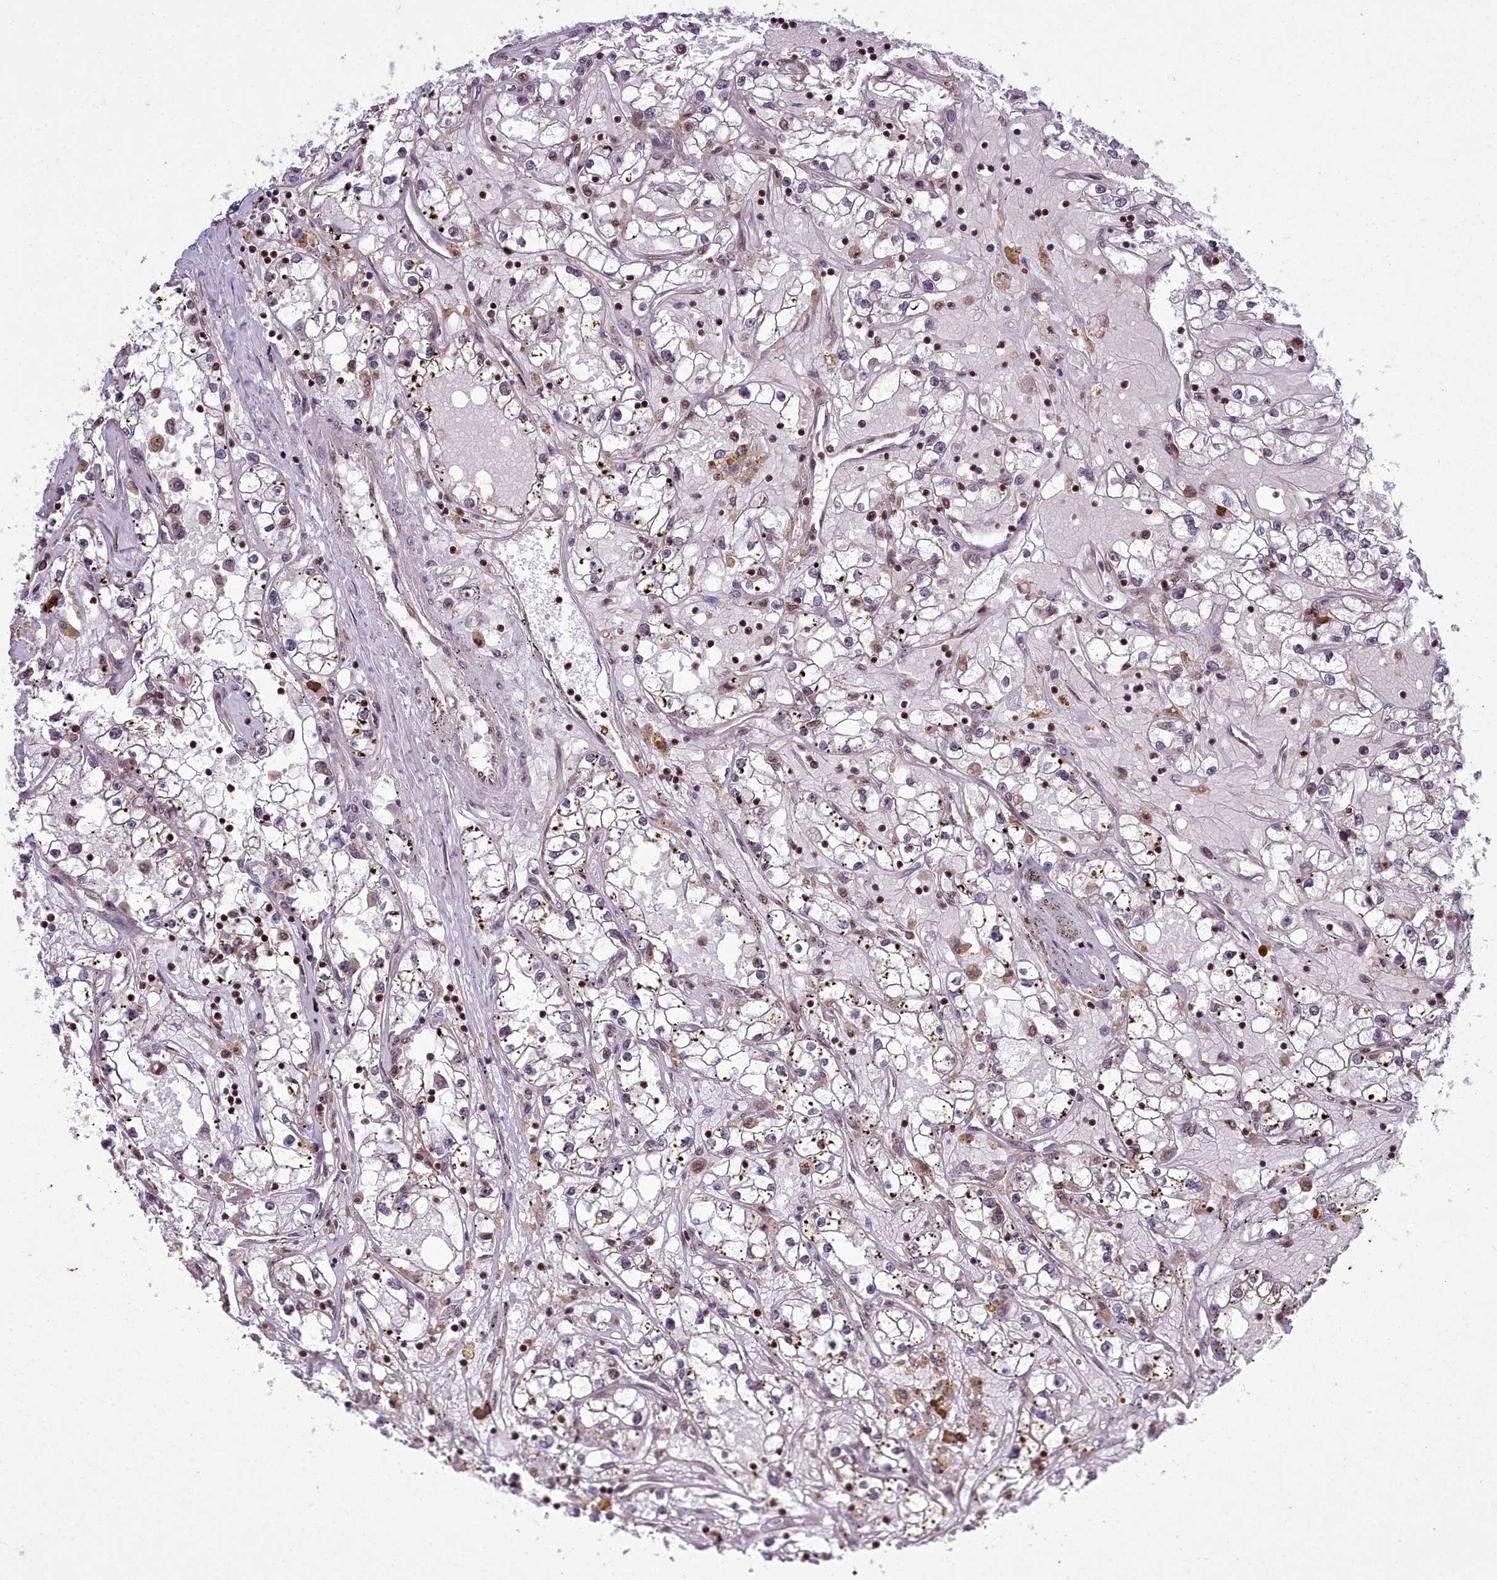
{"staining": {"intensity": "negative", "quantity": "none", "location": "none"}, "tissue": "renal cancer", "cell_type": "Tumor cells", "image_type": "cancer", "snomed": [{"axis": "morphology", "description": "Adenocarcinoma, NOS"}, {"axis": "topography", "description": "Kidney"}], "caption": "Renal adenocarcinoma stained for a protein using immunohistochemistry reveals no positivity tumor cells.", "gene": "GMEB1", "patient": {"sex": "male", "age": 56}}